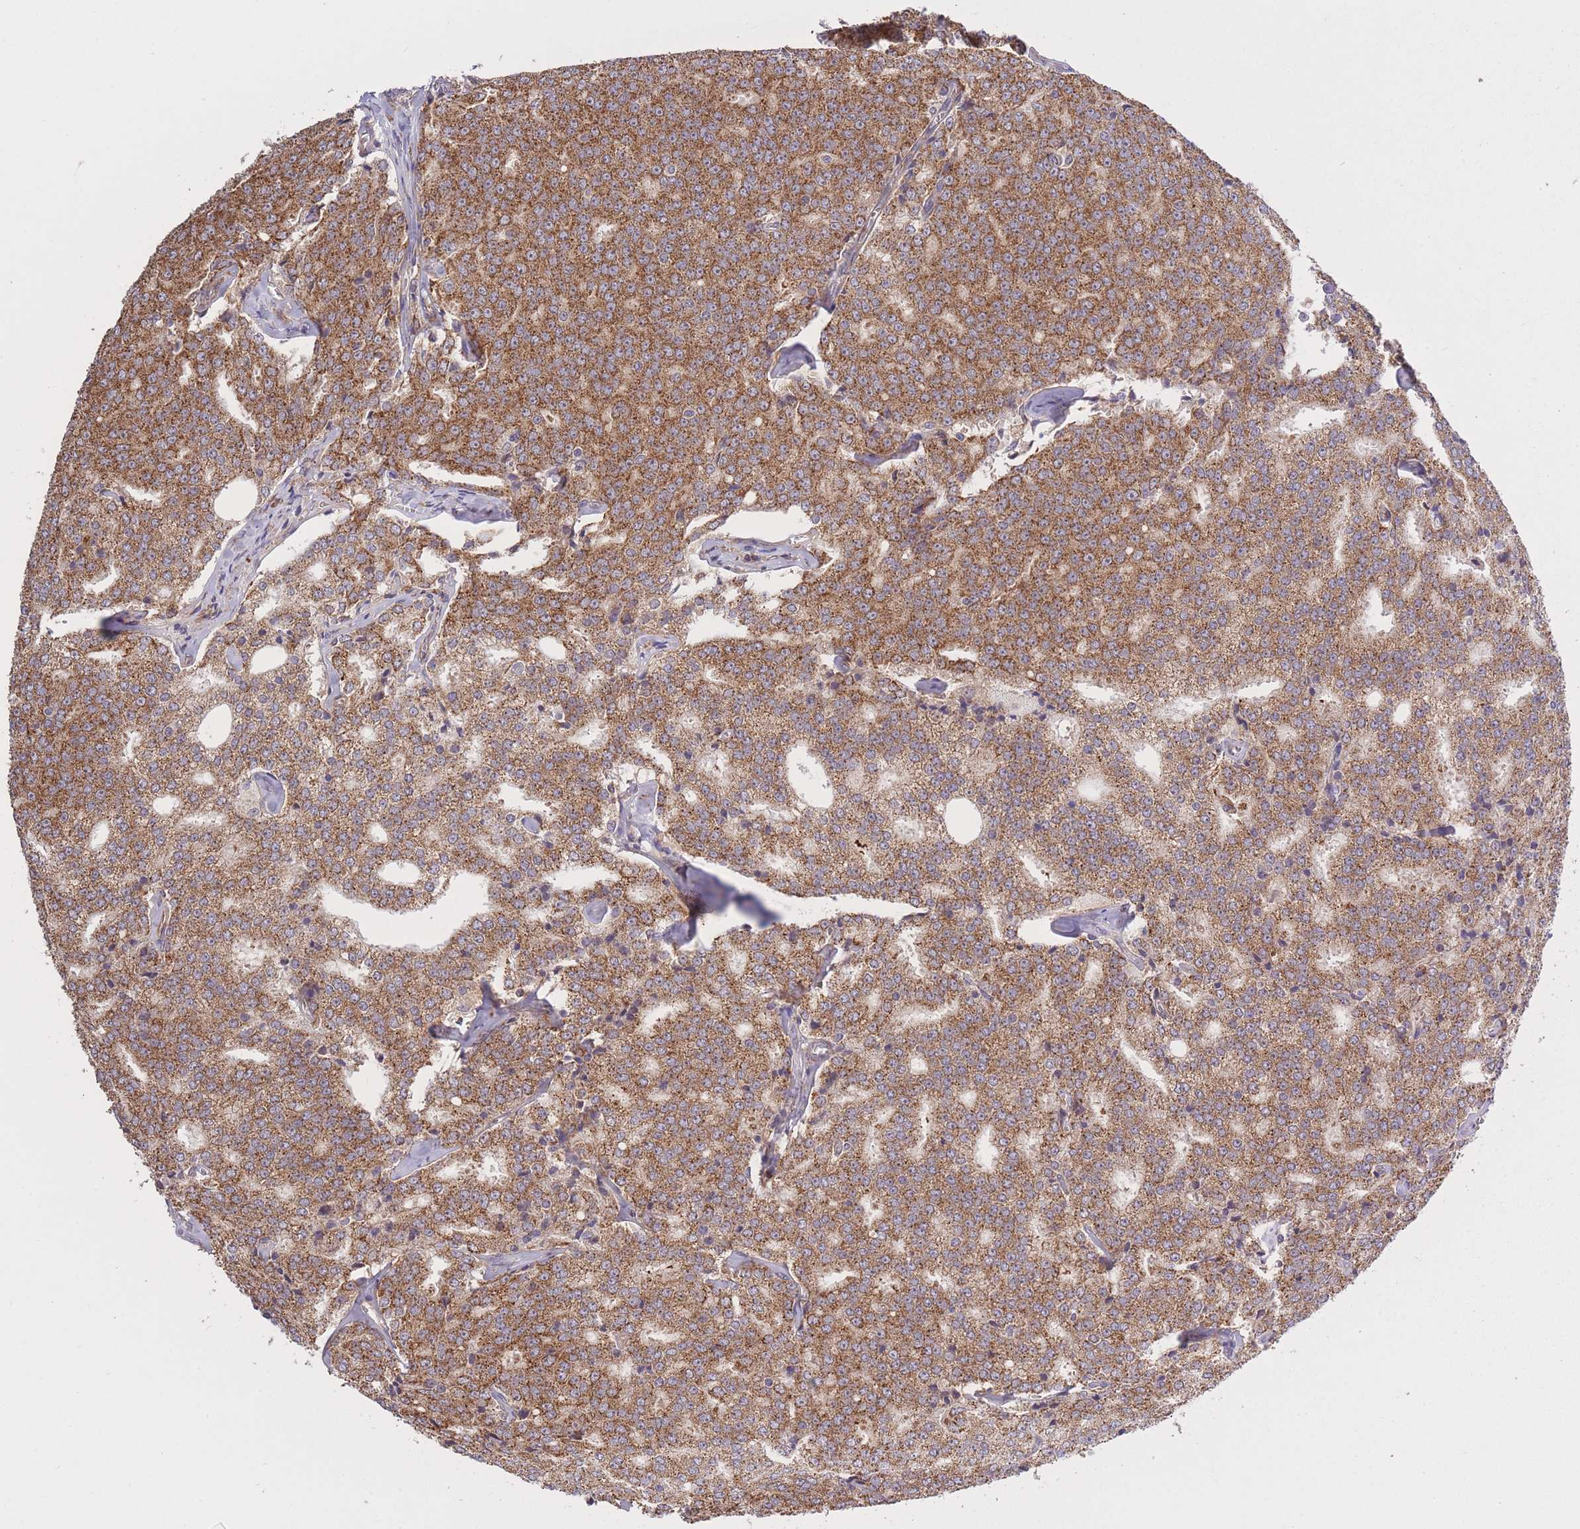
{"staining": {"intensity": "strong", "quantity": ">75%", "location": "cytoplasmic/membranous"}, "tissue": "prostate cancer", "cell_type": "Tumor cells", "image_type": "cancer", "snomed": [{"axis": "morphology", "description": "Adenocarcinoma, Low grade"}, {"axis": "topography", "description": "Prostate"}], "caption": "The immunohistochemical stain shows strong cytoplasmic/membranous expression in tumor cells of prostate cancer (low-grade adenocarcinoma) tissue.", "gene": "ATP13A2", "patient": {"sex": "male", "age": 60}}